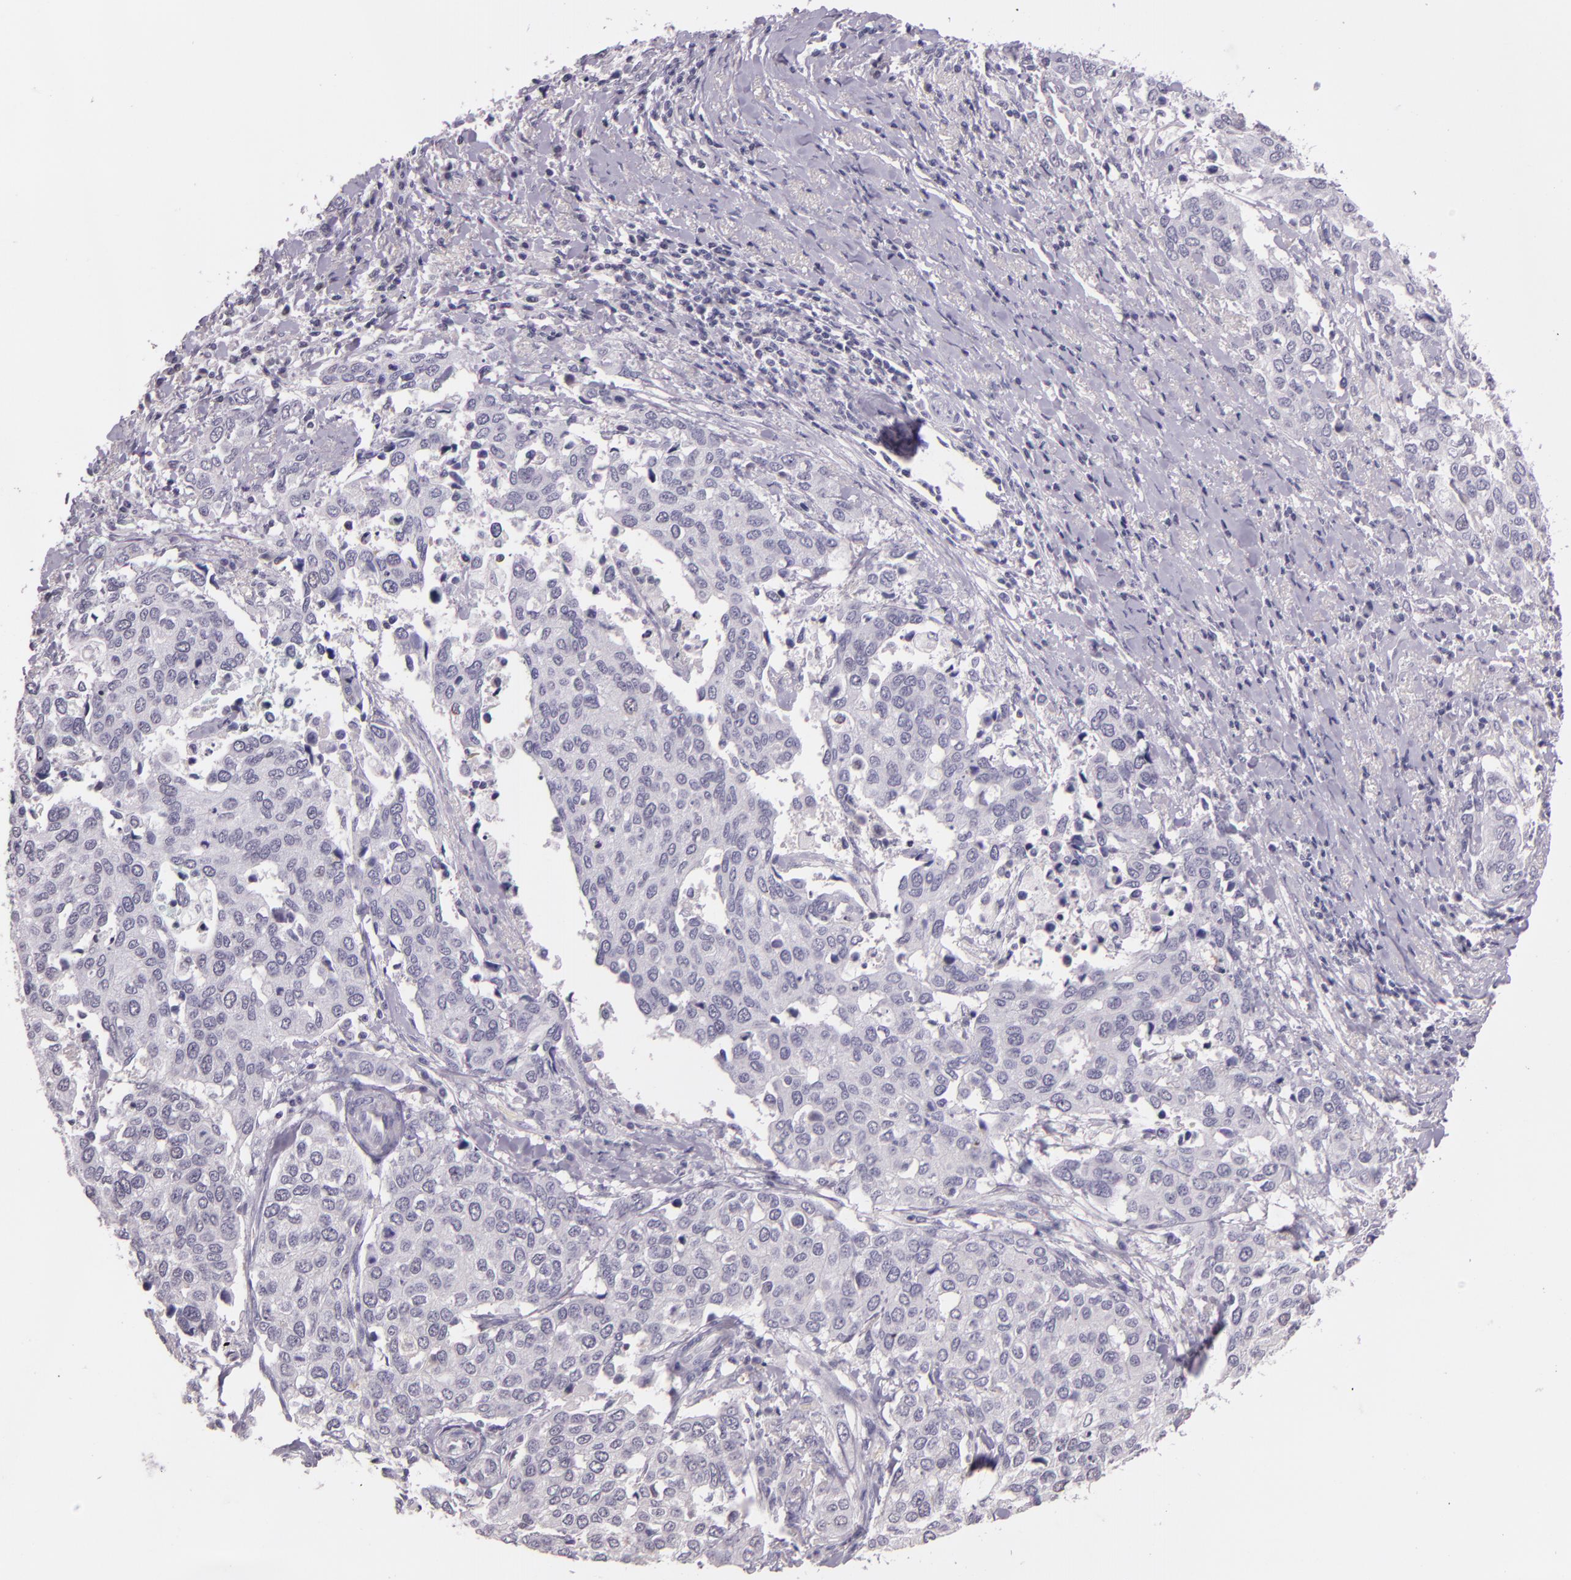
{"staining": {"intensity": "negative", "quantity": "none", "location": "none"}, "tissue": "cervical cancer", "cell_type": "Tumor cells", "image_type": "cancer", "snomed": [{"axis": "morphology", "description": "Squamous cell carcinoma, NOS"}, {"axis": "topography", "description": "Cervix"}], "caption": "High magnification brightfield microscopy of cervical squamous cell carcinoma stained with DAB (brown) and counterstained with hematoxylin (blue): tumor cells show no significant positivity. (Immunohistochemistry, brightfield microscopy, high magnification).", "gene": "HSPA8", "patient": {"sex": "female", "age": 54}}